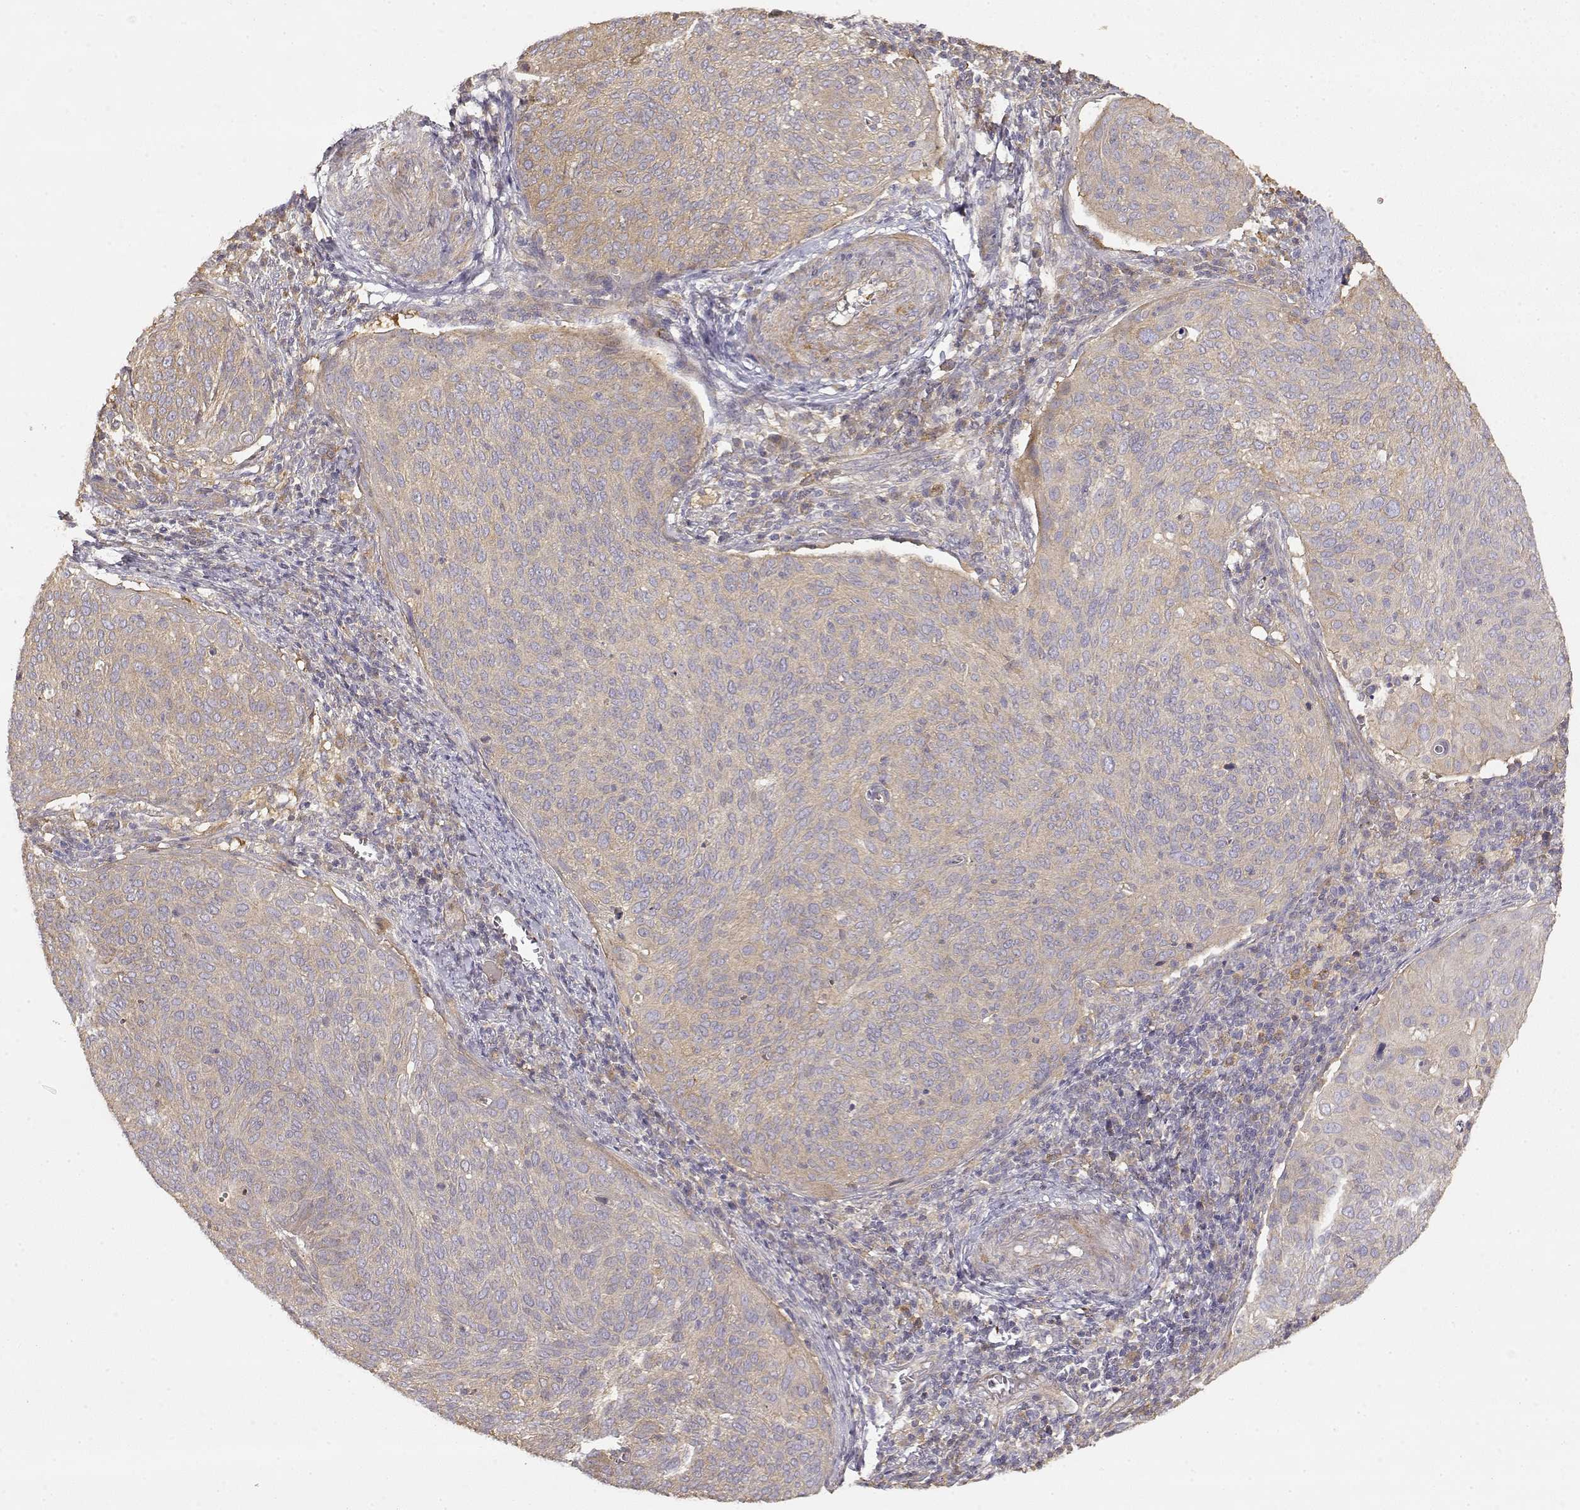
{"staining": {"intensity": "weak", "quantity": "25%-75%", "location": "cytoplasmic/membranous"}, "tissue": "cervical cancer", "cell_type": "Tumor cells", "image_type": "cancer", "snomed": [{"axis": "morphology", "description": "Squamous cell carcinoma, NOS"}, {"axis": "topography", "description": "Cervix"}], "caption": "Cervical squamous cell carcinoma stained for a protein displays weak cytoplasmic/membranous positivity in tumor cells.", "gene": "CRIM1", "patient": {"sex": "female", "age": 39}}